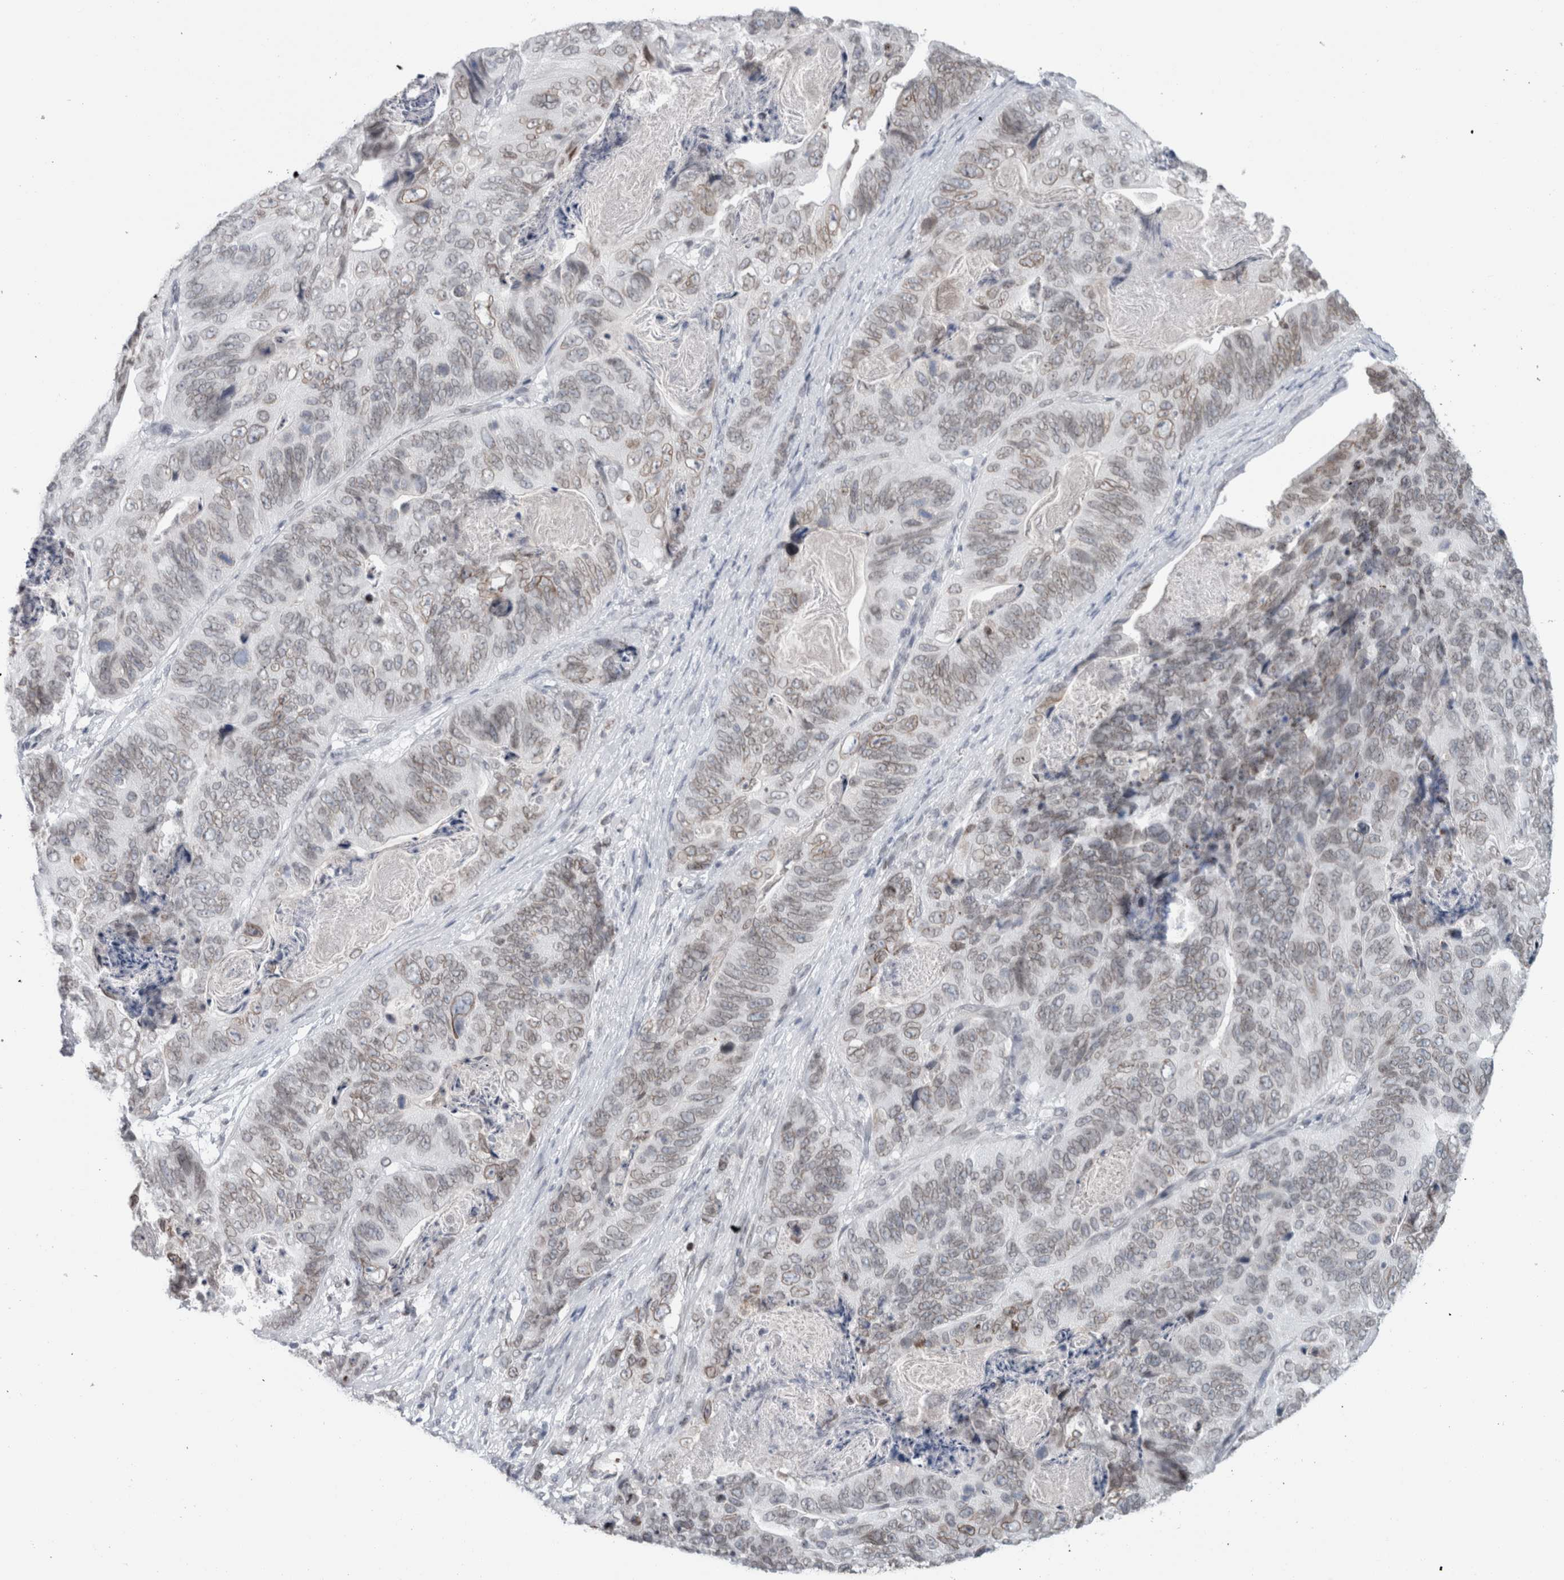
{"staining": {"intensity": "weak", "quantity": "25%-75%", "location": "cytoplasmic/membranous,nuclear"}, "tissue": "stomach cancer", "cell_type": "Tumor cells", "image_type": "cancer", "snomed": [{"axis": "morphology", "description": "Normal tissue, NOS"}, {"axis": "morphology", "description": "Adenocarcinoma, NOS"}, {"axis": "topography", "description": "Stomach"}], "caption": "Immunohistochemical staining of human stomach cancer shows low levels of weak cytoplasmic/membranous and nuclear expression in approximately 25%-75% of tumor cells.", "gene": "ZNF770", "patient": {"sex": "female", "age": 89}}